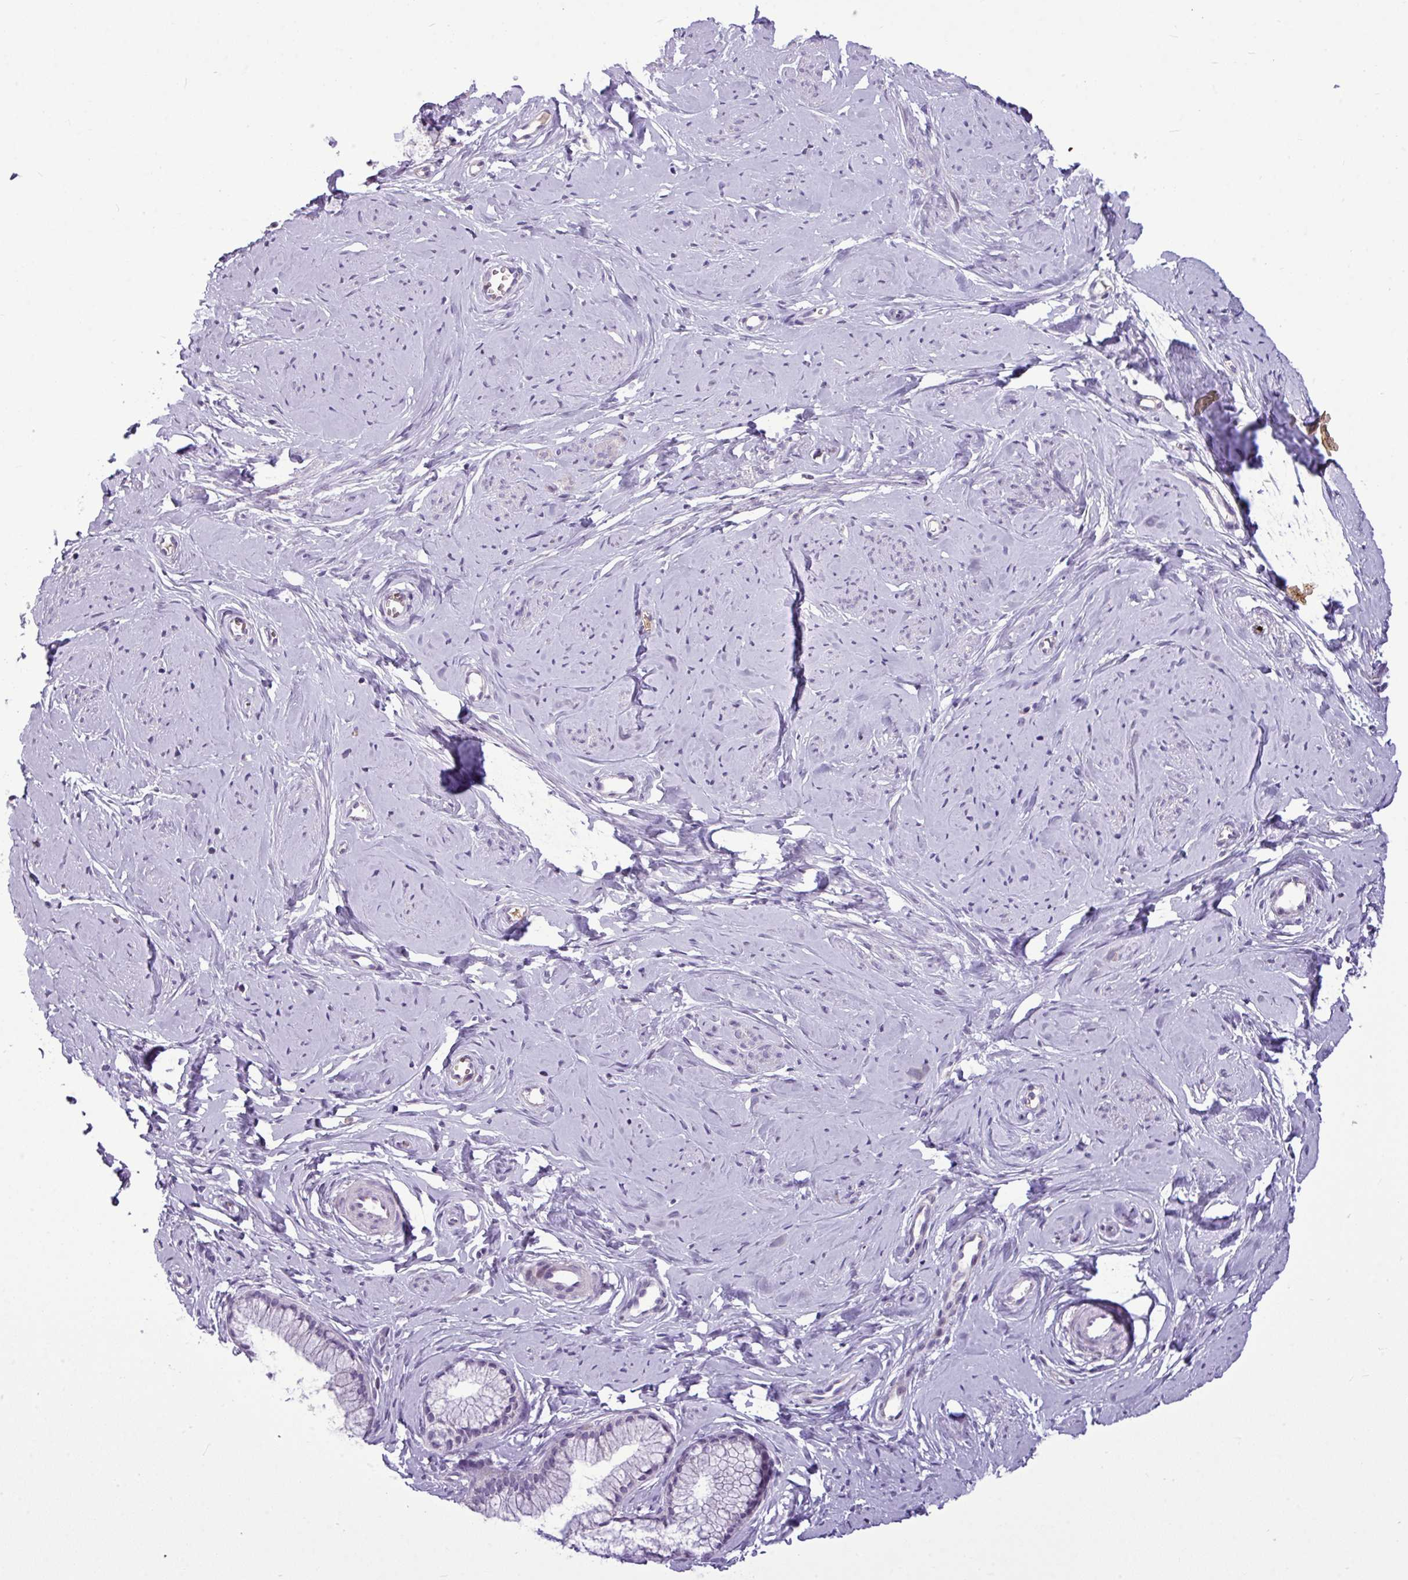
{"staining": {"intensity": "weak", "quantity": "25%-75%", "location": "cytoplasmic/membranous"}, "tissue": "cervix", "cell_type": "Glandular cells", "image_type": "normal", "snomed": [{"axis": "morphology", "description": "Normal tissue, NOS"}, {"axis": "topography", "description": "Cervix"}], "caption": "Immunohistochemical staining of unremarkable human cervix demonstrates 25%-75% levels of weak cytoplasmic/membranous protein expression in about 25%-75% of glandular cells.", "gene": "IL17A", "patient": {"sex": "female", "age": 40}}